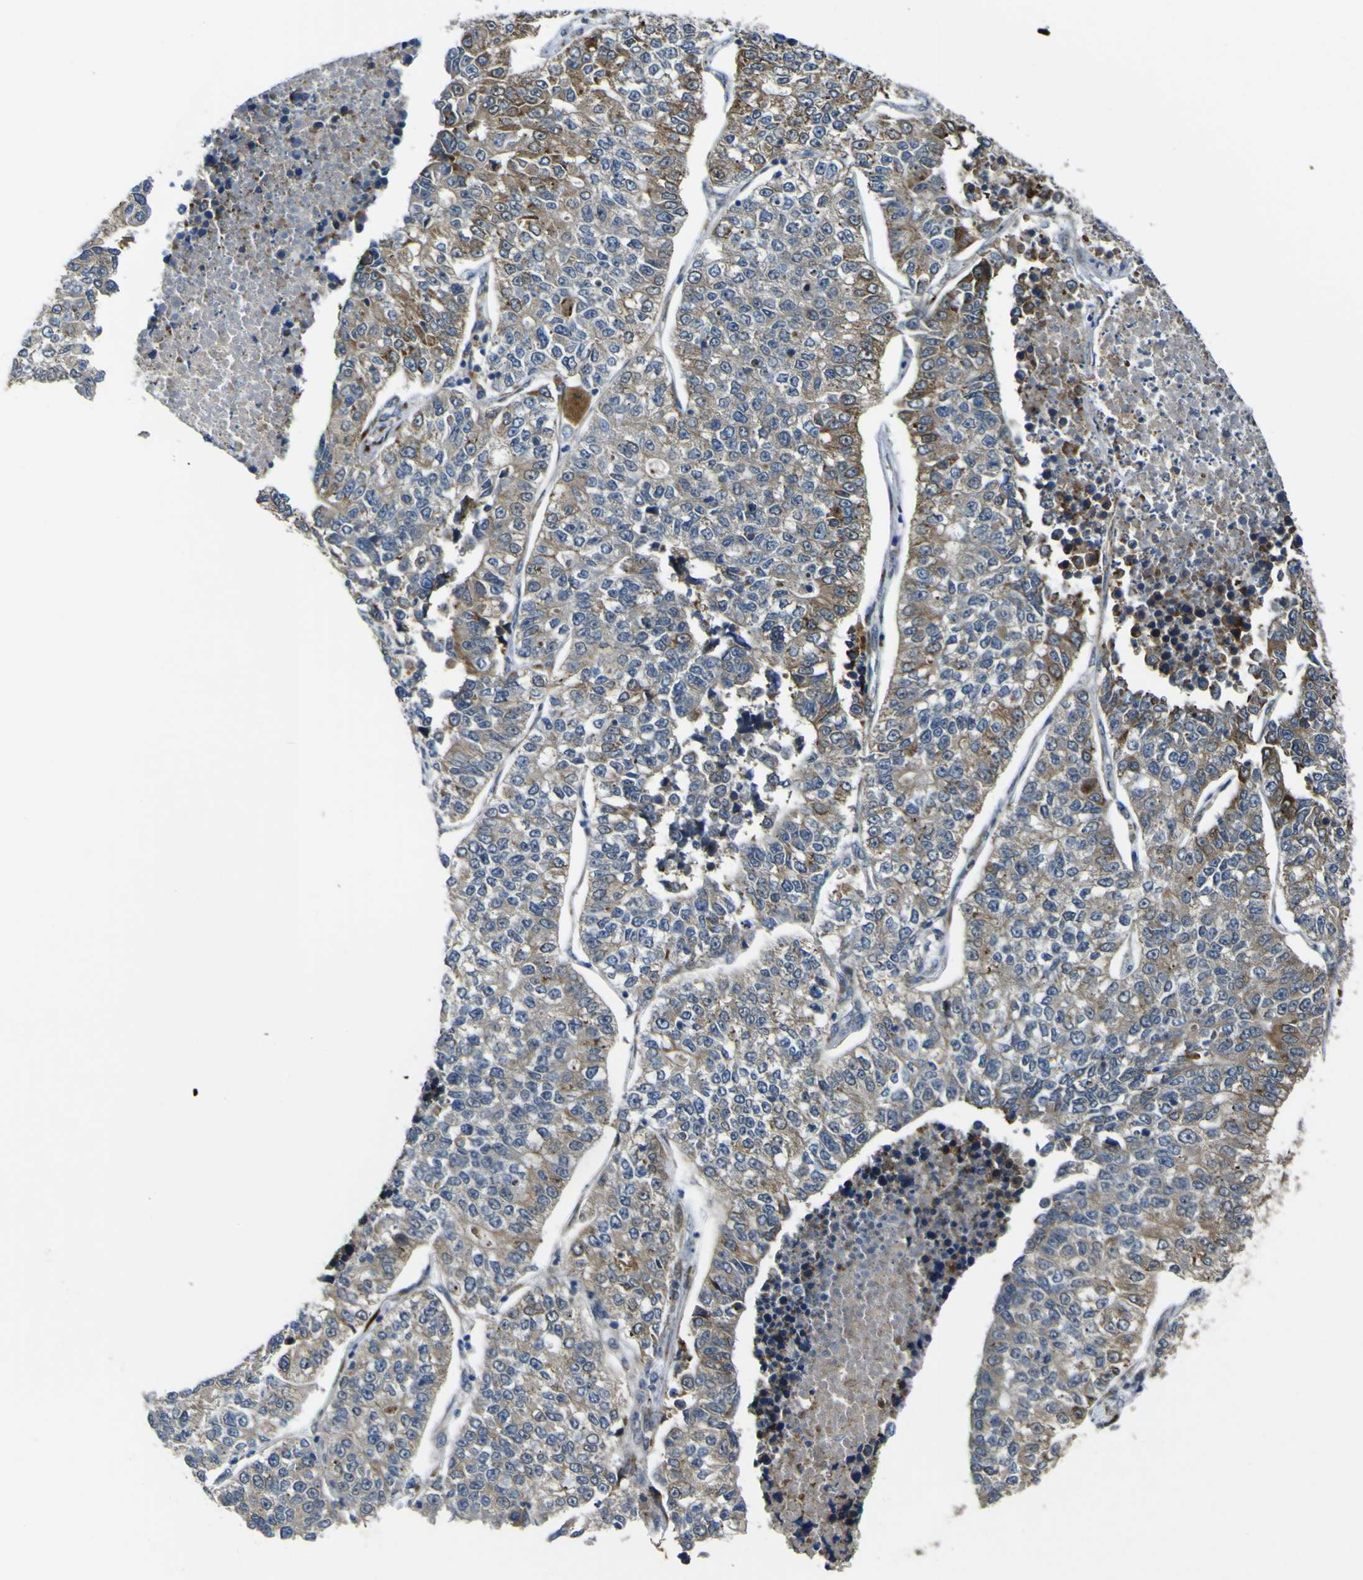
{"staining": {"intensity": "moderate", "quantity": "25%-75%", "location": "cytoplasmic/membranous"}, "tissue": "lung cancer", "cell_type": "Tumor cells", "image_type": "cancer", "snomed": [{"axis": "morphology", "description": "Adenocarcinoma, NOS"}, {"axis": "topography", "description": "Lung"}], "caption": "The image shows immunohistochemical staining of lung cancer (adenocarcinoma). There is moderate cytoplasmic/membranous expression is identified in about 25%-75% of tumor cells. Nuclei are stained in blue.", "gene": "LBHD1", "patient": {"sex": "male", "age": 49}}